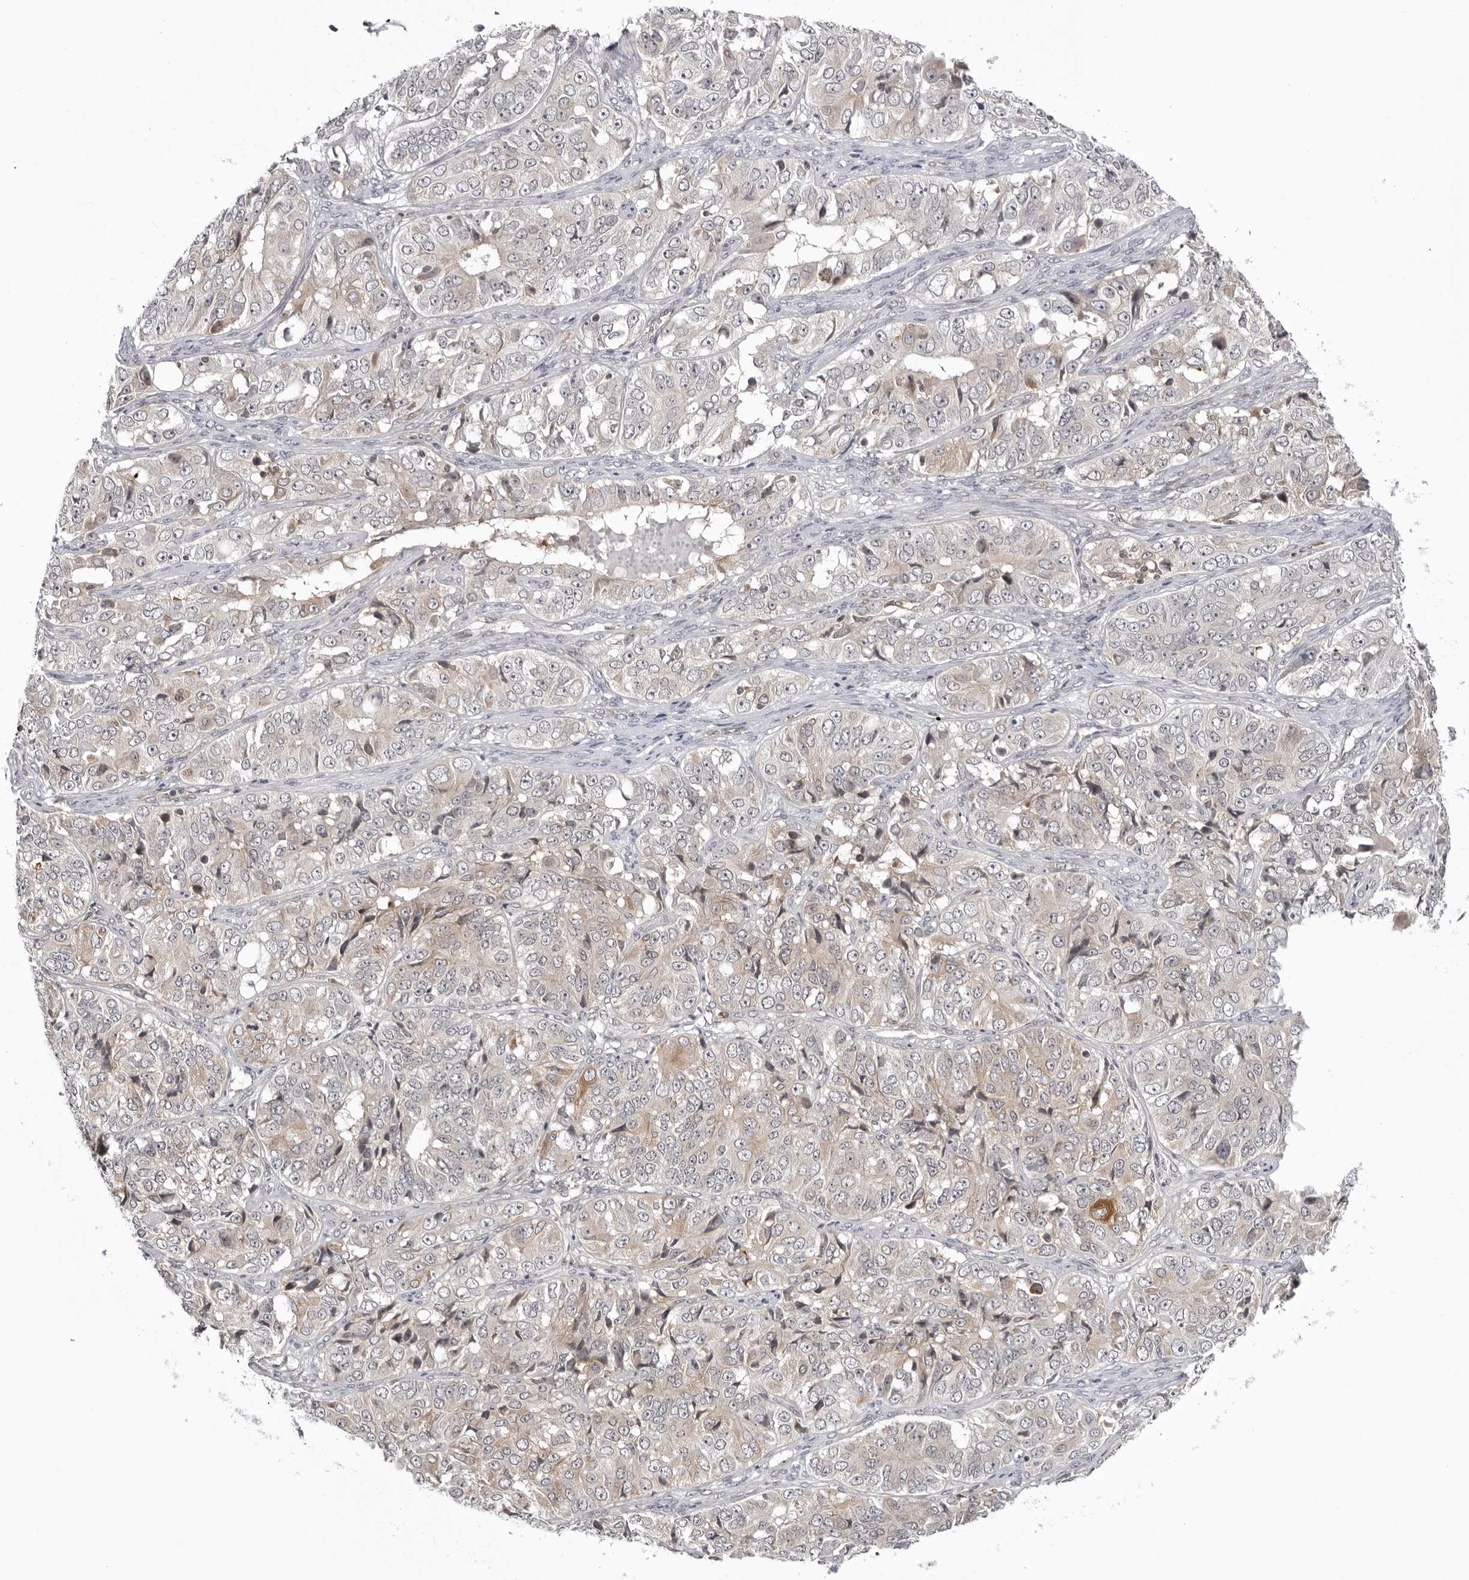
{"staining": {"intensity": "weak", "quantity": "<25%", "location": "cytoplasmic/membranous"}, "tissue": "ovarian cancer", "cell_type": "Tumor cells", "image_type": "cancer", "snomed": [{"axis": "morphology", "description": "Carcinoma, endometroid"}, {"axis": "topography", "description": "Ovary"}], "caption": "A micrograph of endometroid carcinoma (ovarian) stained for a protein reveals no brown staining in tumor cells. (DAB (3,3'-diaminobenzidine) immunohistochemistry visualized using brightfield microscopy, high magnification).", "gene": "USP43", "patient": {"sex": "female", "age": 51}}